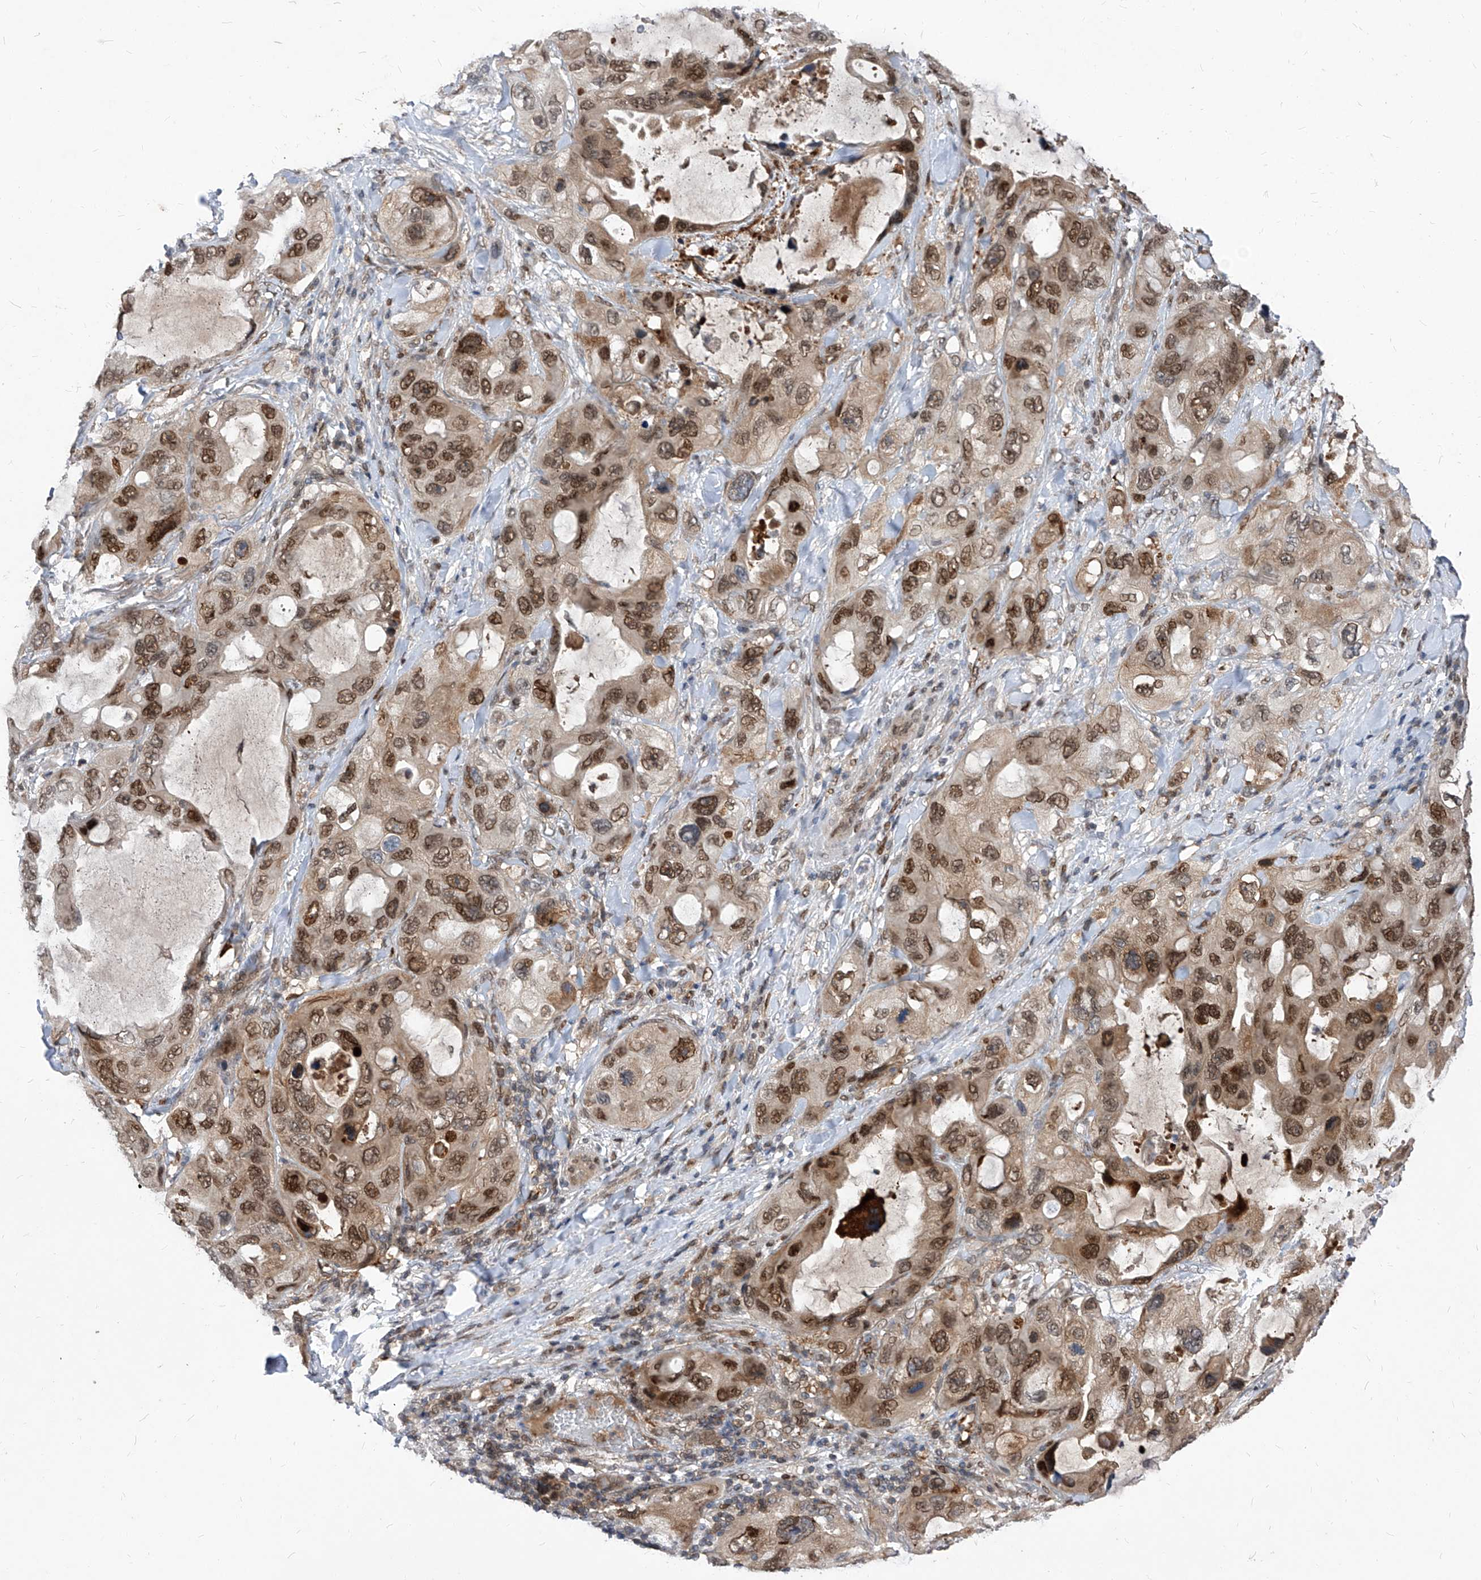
{"staining": {"intensity": "moderate", "quantity": ">75%", "location": "nuclear"}, "tissue": "lung cancer", "cell_type": "Tumor cells", "image_type": "cancer", "snomed": [{"axis": "morphology", "description": "Squamous cell carcinoma, NOS"}, {"axis": "topography", "description": "Lung"}], "caption": "A brown stain labels moderate nuclear staining of a protein in human squamous cell carcinoma (lung) tumor cells.", "gene": "KPNB1", "patient": {"sex": "female", "age": 73}}